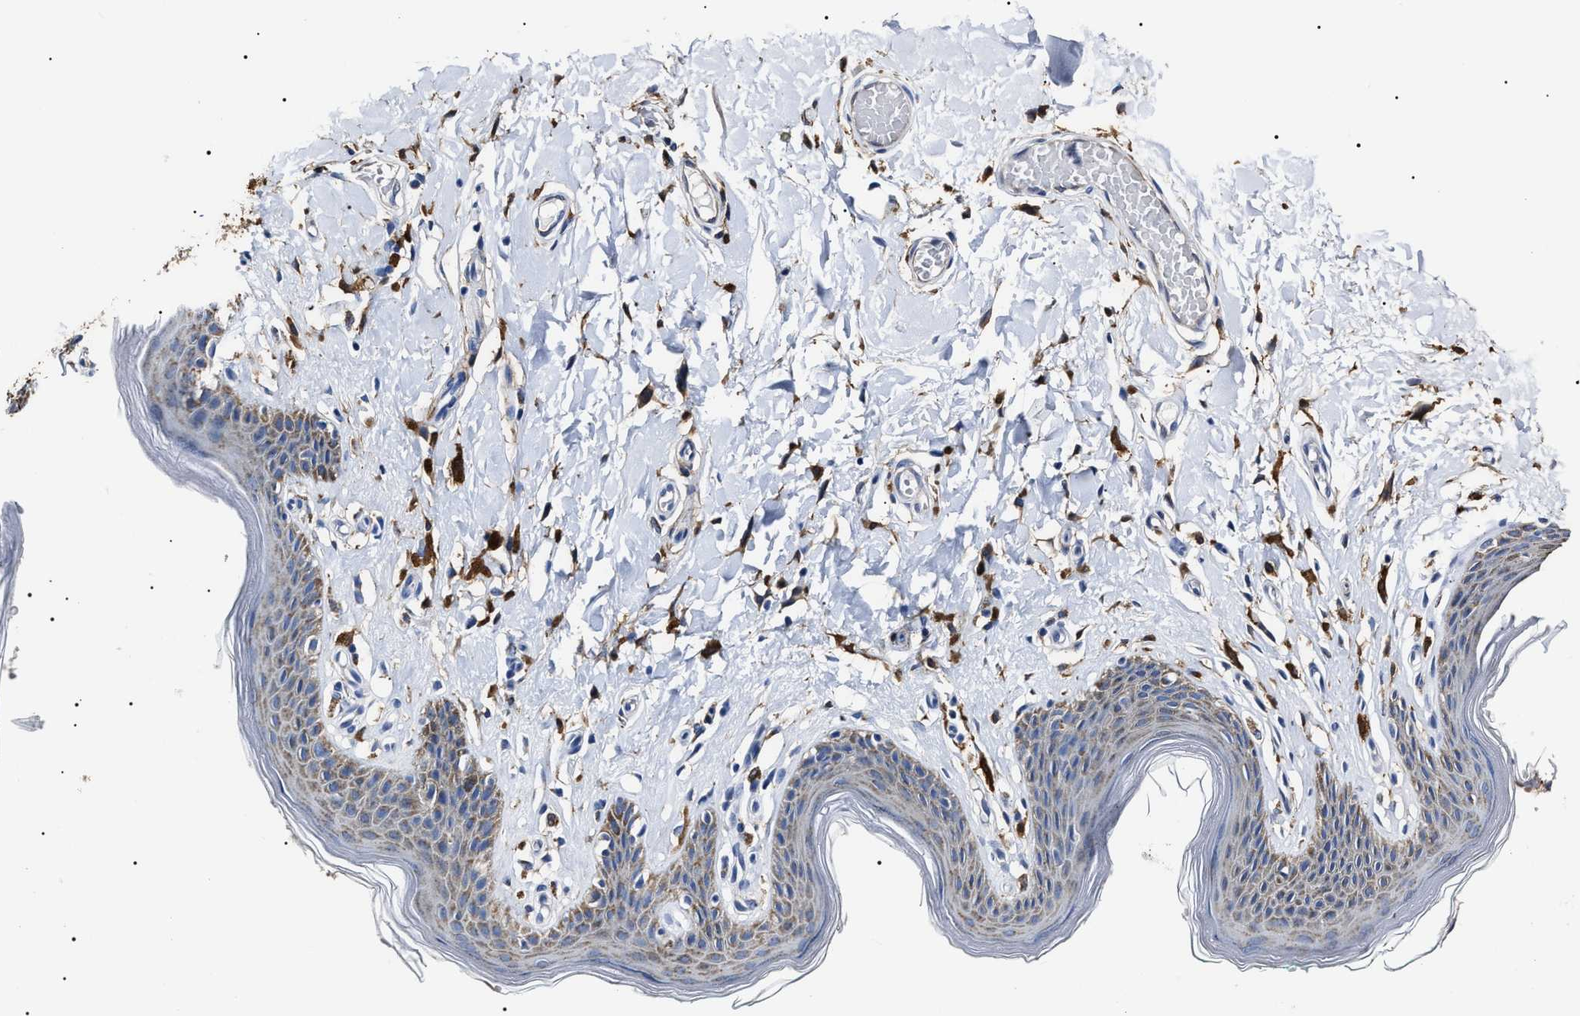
{"staining": {"intensity": "weak", "quantity": "<25%", "location": "cytoplasmic/membranous"}, "tissue": "skin", "cell_type": "Epidermal cells", "image_type": "normal", "snomed": [{"axis": "morphology", "description": "Normal tissue, NOS"}, {"axis": "topography", "description": "Vulva"}], "caption": "Immunohistochemistry (IHC) micrograph of benign skin: skin stained with DAB exhibits no significant protein expression in epidermal cells. (DAB immunohistochemistry with hematoxylin counter stain).", "gene": "ALDH1A1", "patient": {"sex": "female", "age": 66}}